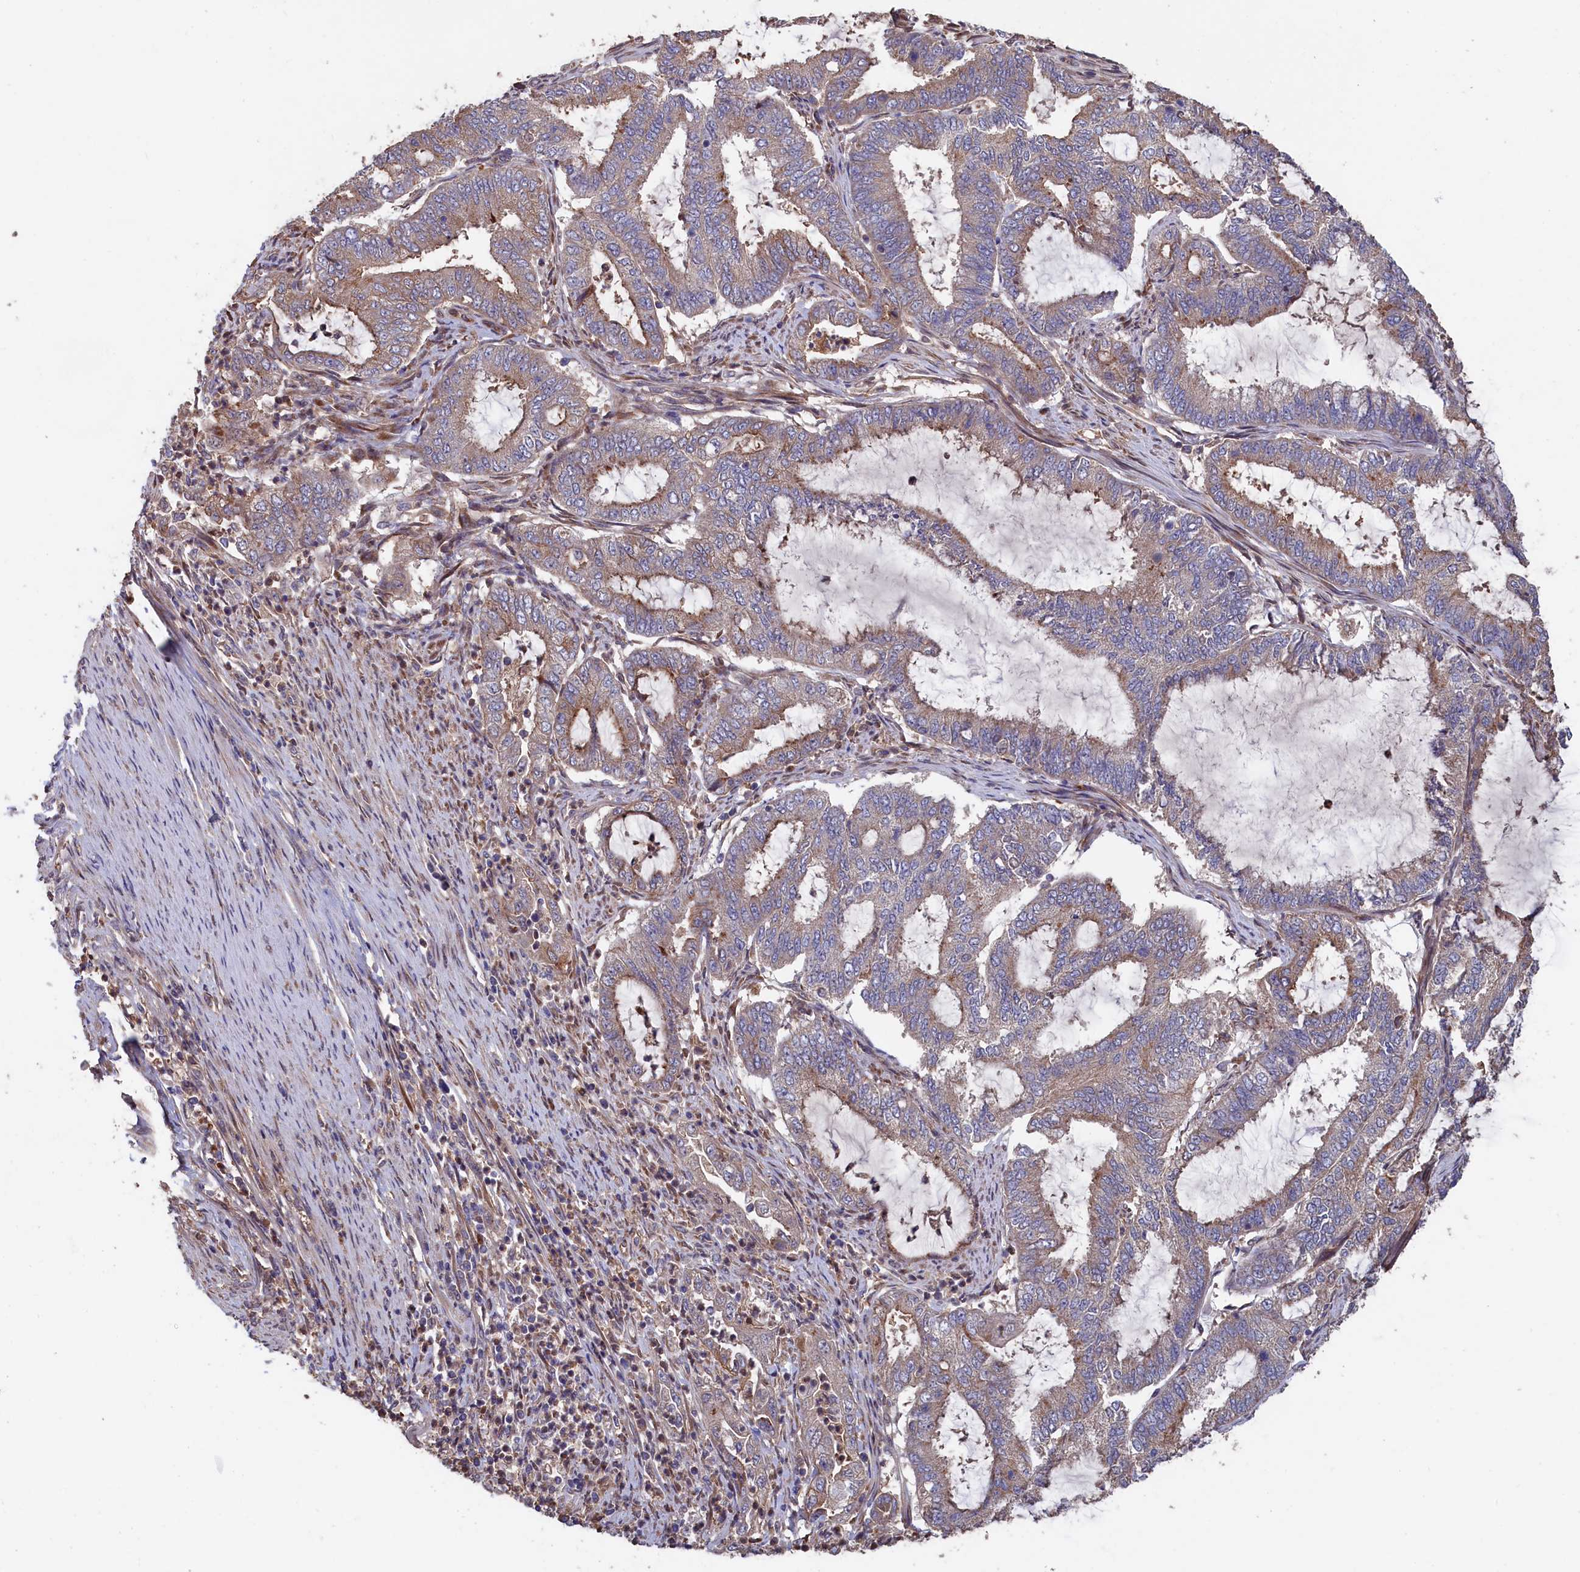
{"staining": {"intensity": "weak", "quantity": "25%-75%", "location": "cytoplasmic/membranous"}, "tissue": "endometrial cancer", "cell_type": "Tumor cells", "image_type": "cancer", "snomed": [{"axis": "morphology", "description": "Adenocarcinoma, NOS"}, {"axis": "topography", "description": "Endometrium"}], "caption": "Immunohistochemistry (IHC) micrograph of neoplastic tissue: human adenocarcinoma (endometrial) stained using immunohistochemistry exhibits low levels of weak protein expression localized specifically in the cytoplasmic/membranous of tumor cells, appearing as a cytoplasmic/membranous brown color.", "gene": "GREB1L", "patient": {"sex": "female", "age": 51}}